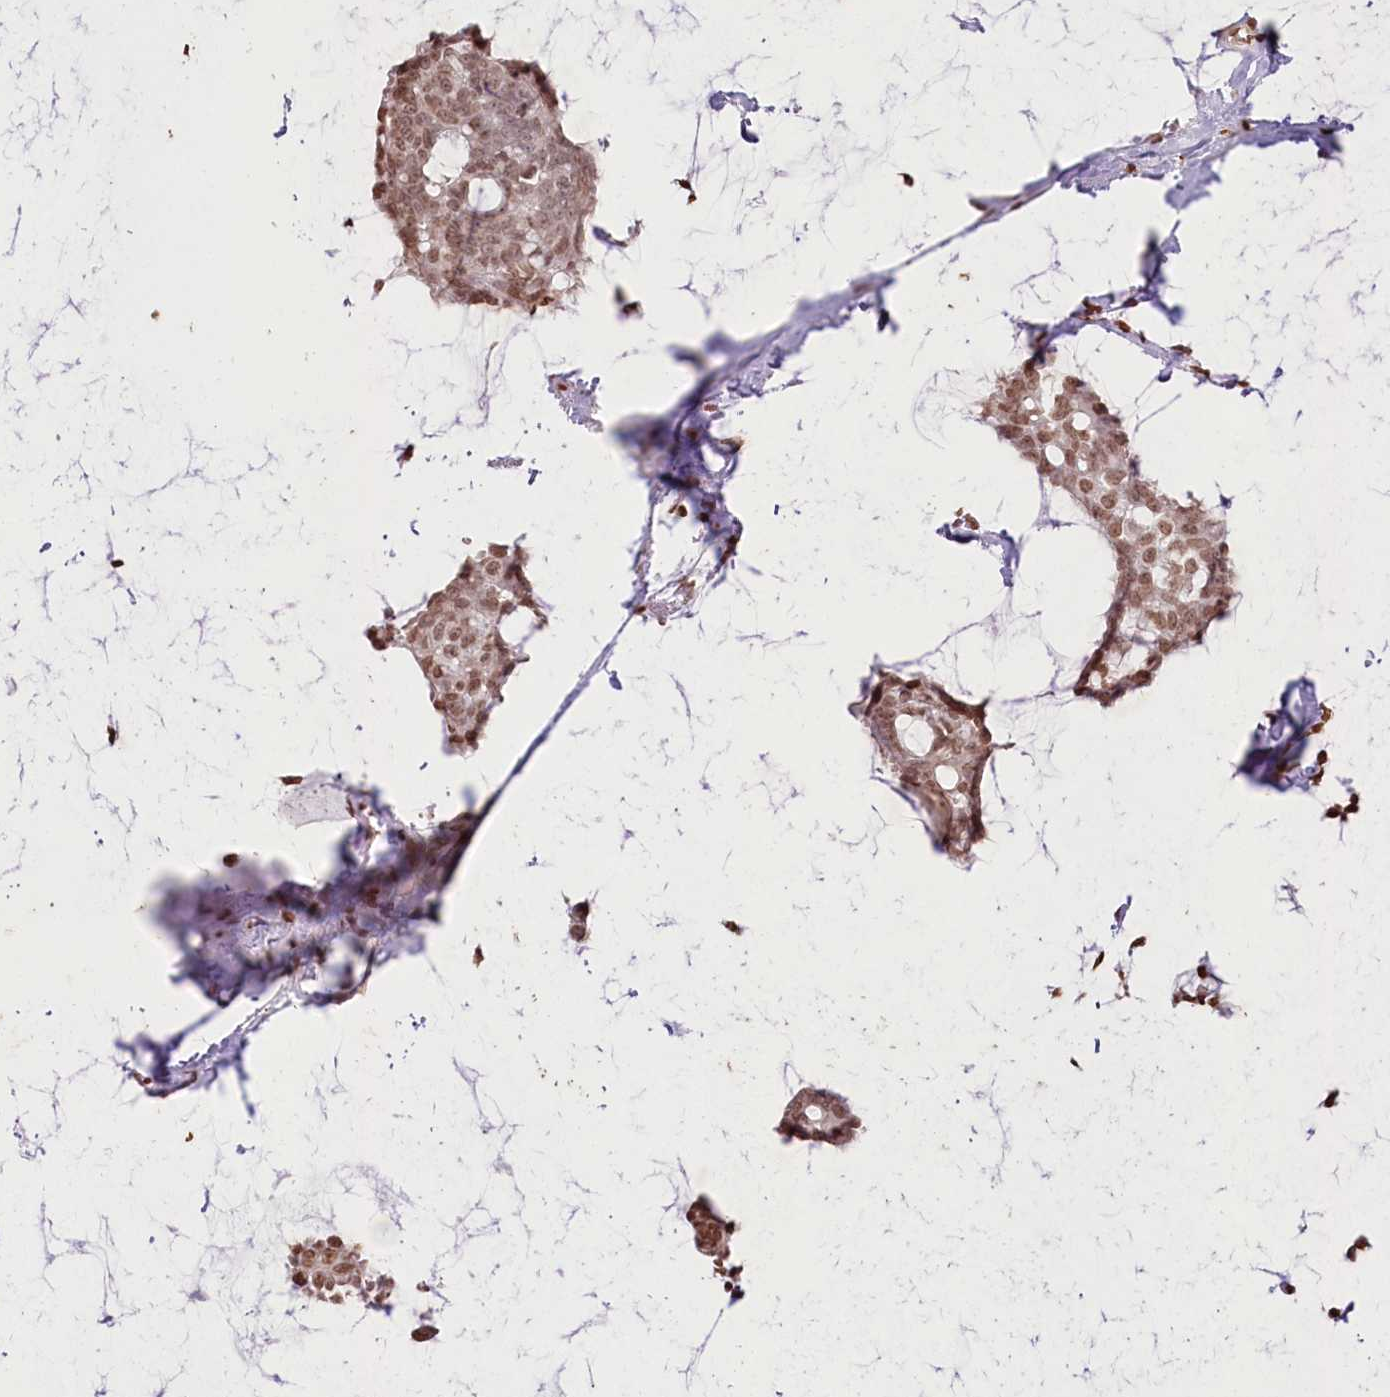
{"staining": {"intensity": "moderate", "quantity": ">75%", "location": "nuclear"}, "tissue": "breast cancer", "cell_type": "Tumor cells", "image_type": "cancer", "snomed": [{"axis": "morphology", "description": "Duct carcinoma"}, {"axis": "topography", "description": "Breast"}], "caption": "Immunohistochemical staining of human infiltrating ductal carcinoma (breast) shows moderate nuclear protein expression in about >75% of tumor cells.", "gene": "FAM13A", "patient": {"sex": "female", "age": 93}}